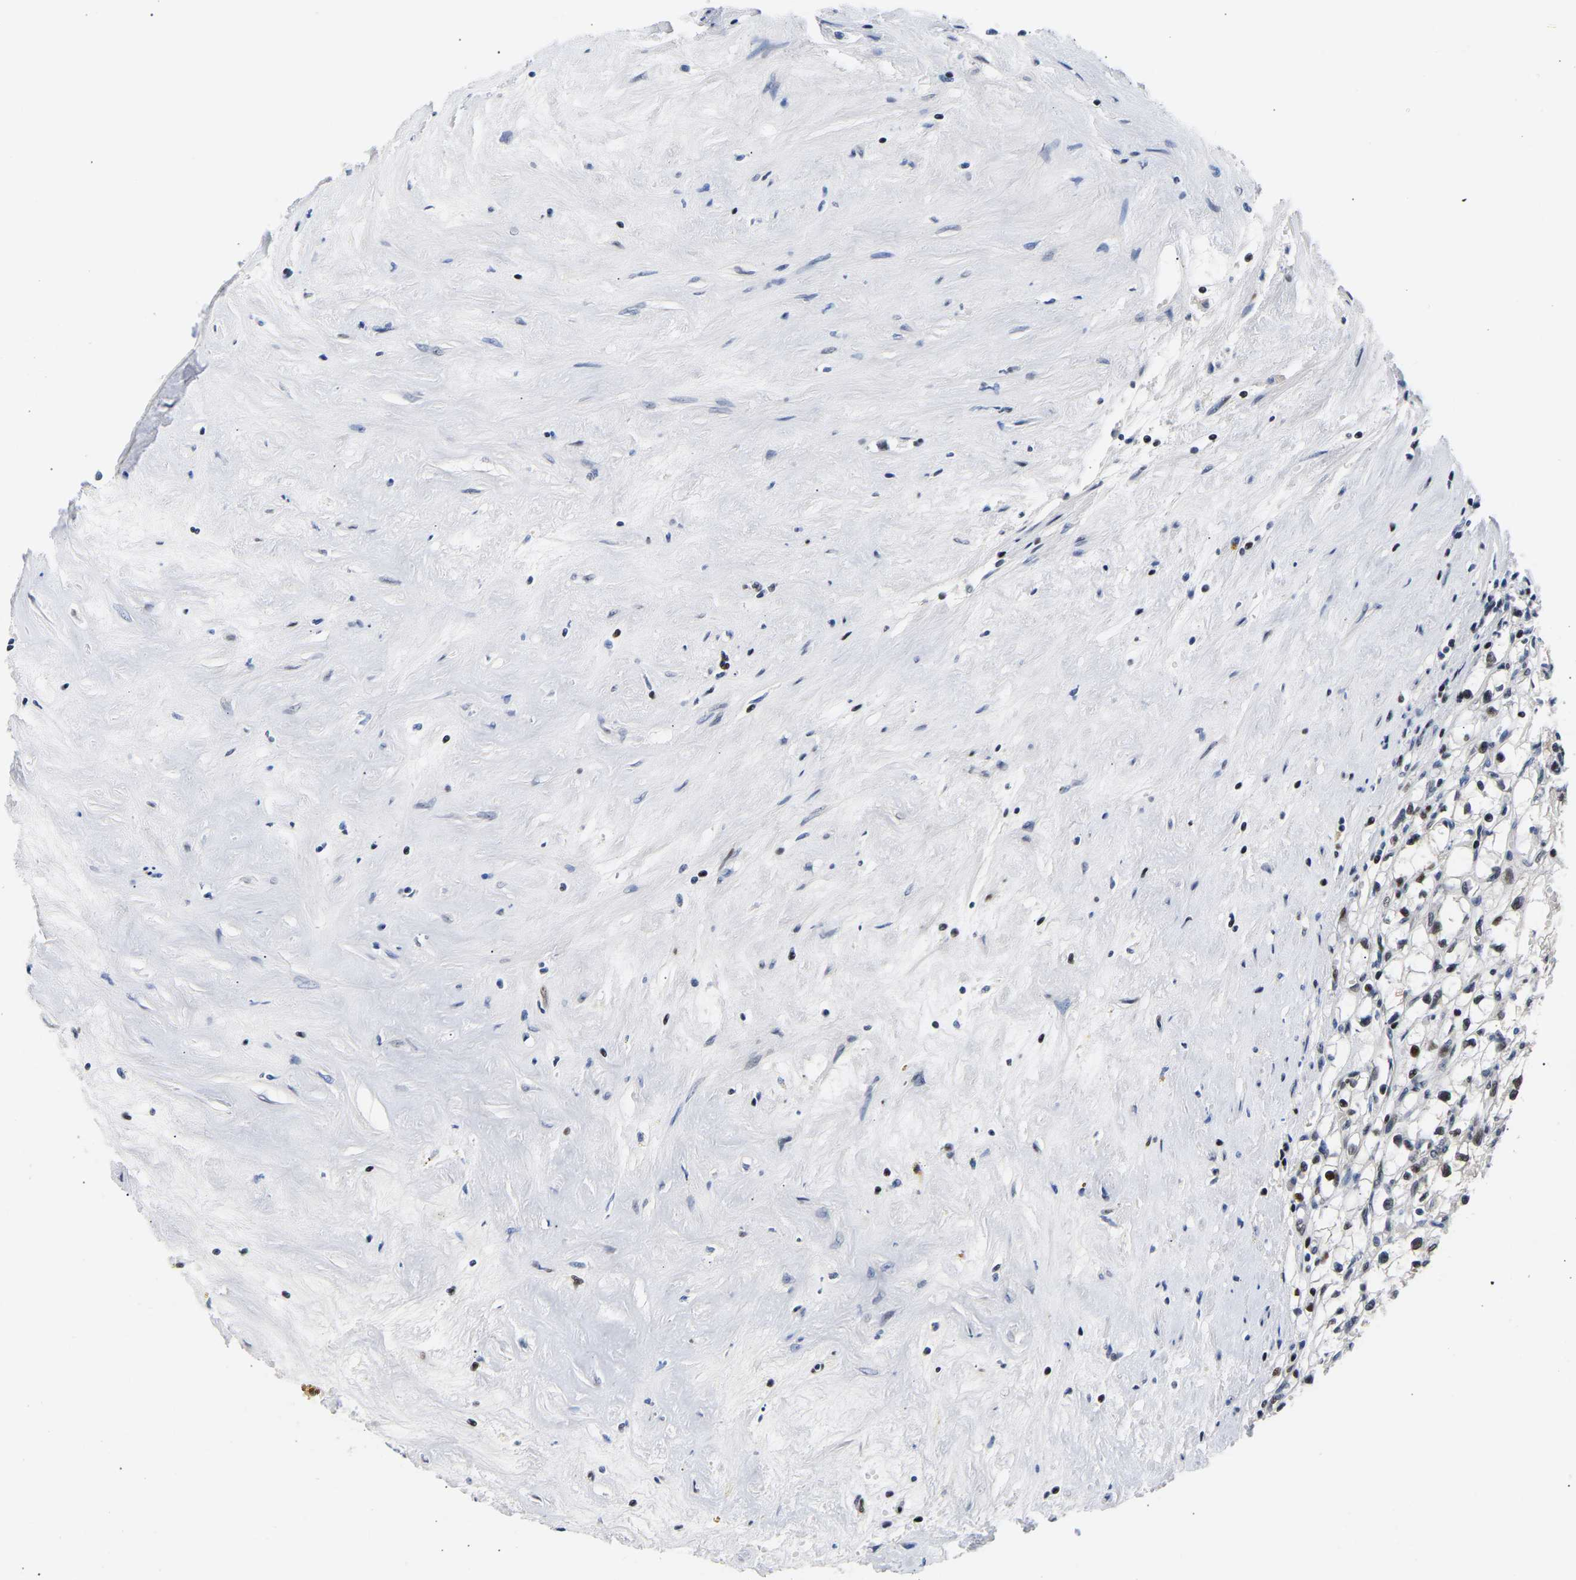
{"staining": {"intensity": "moderate", "quantity": "25%-75%", "location": "nuclear"}, "tissue": "renal cancer", "cell_type": "Tumor cells", "image_type": "cancer", "snomed": [{"axis": "morphology", "description": "Adenocarcinoma, NOS"}, {"axis": "topography", "description": "Kidney"}], "caption": "Immunohistochemistry (DAB) staining of human renal cancer reveals moderate nuclear protein expression in approximately 25%-75% of tumor cells. Immunohistochemistry (ihc) stains the protein of interest in brown and the nuclei are stained blue.", "gene": "PTRHD1", "patient": {"sex": "male", "age": 56}}